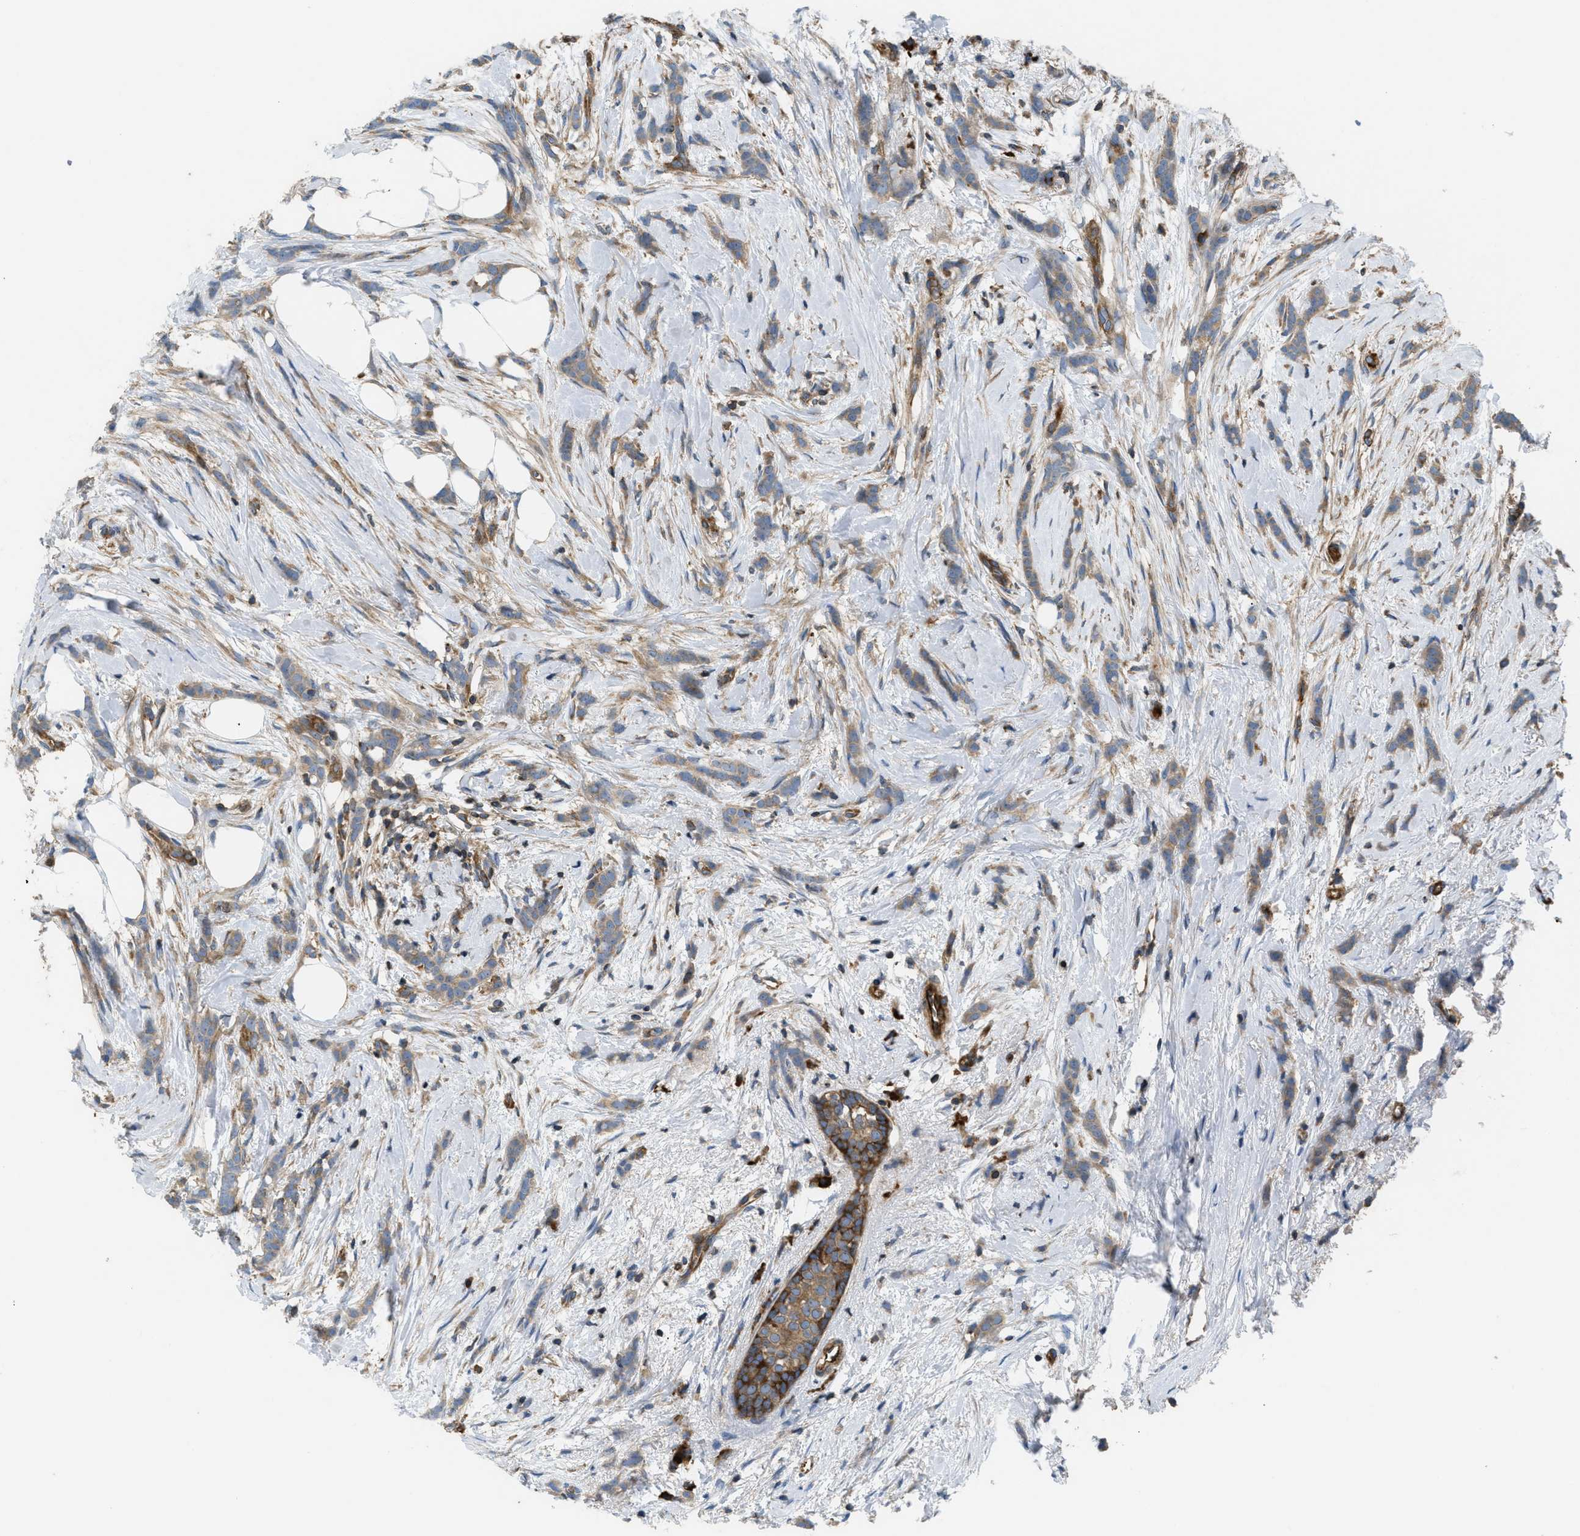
{"staining": {"intensity": "moderate", "quantity": ">75%", "location": "cytoplasmic/membranous"}, "tissue": "breast cancer", "cell_type": "Tumor cells", "image_type": "cancer", "snomed": [{"axis": "morphology", "description": "Lobular carcinoma, in situ"}, {"axis": "morphology", "description": "Lobular carcinoma"}, {"axis": "topography", "description": "Breast"}], "caption": "Tumor cells reveal medium levels of moderate cytoplasmic/membranous expression in approximately >75% of cells in human breast lobular carcinoma.", "gene": "ATP2A3", "patient": {"sex": "female", "age": 41}}